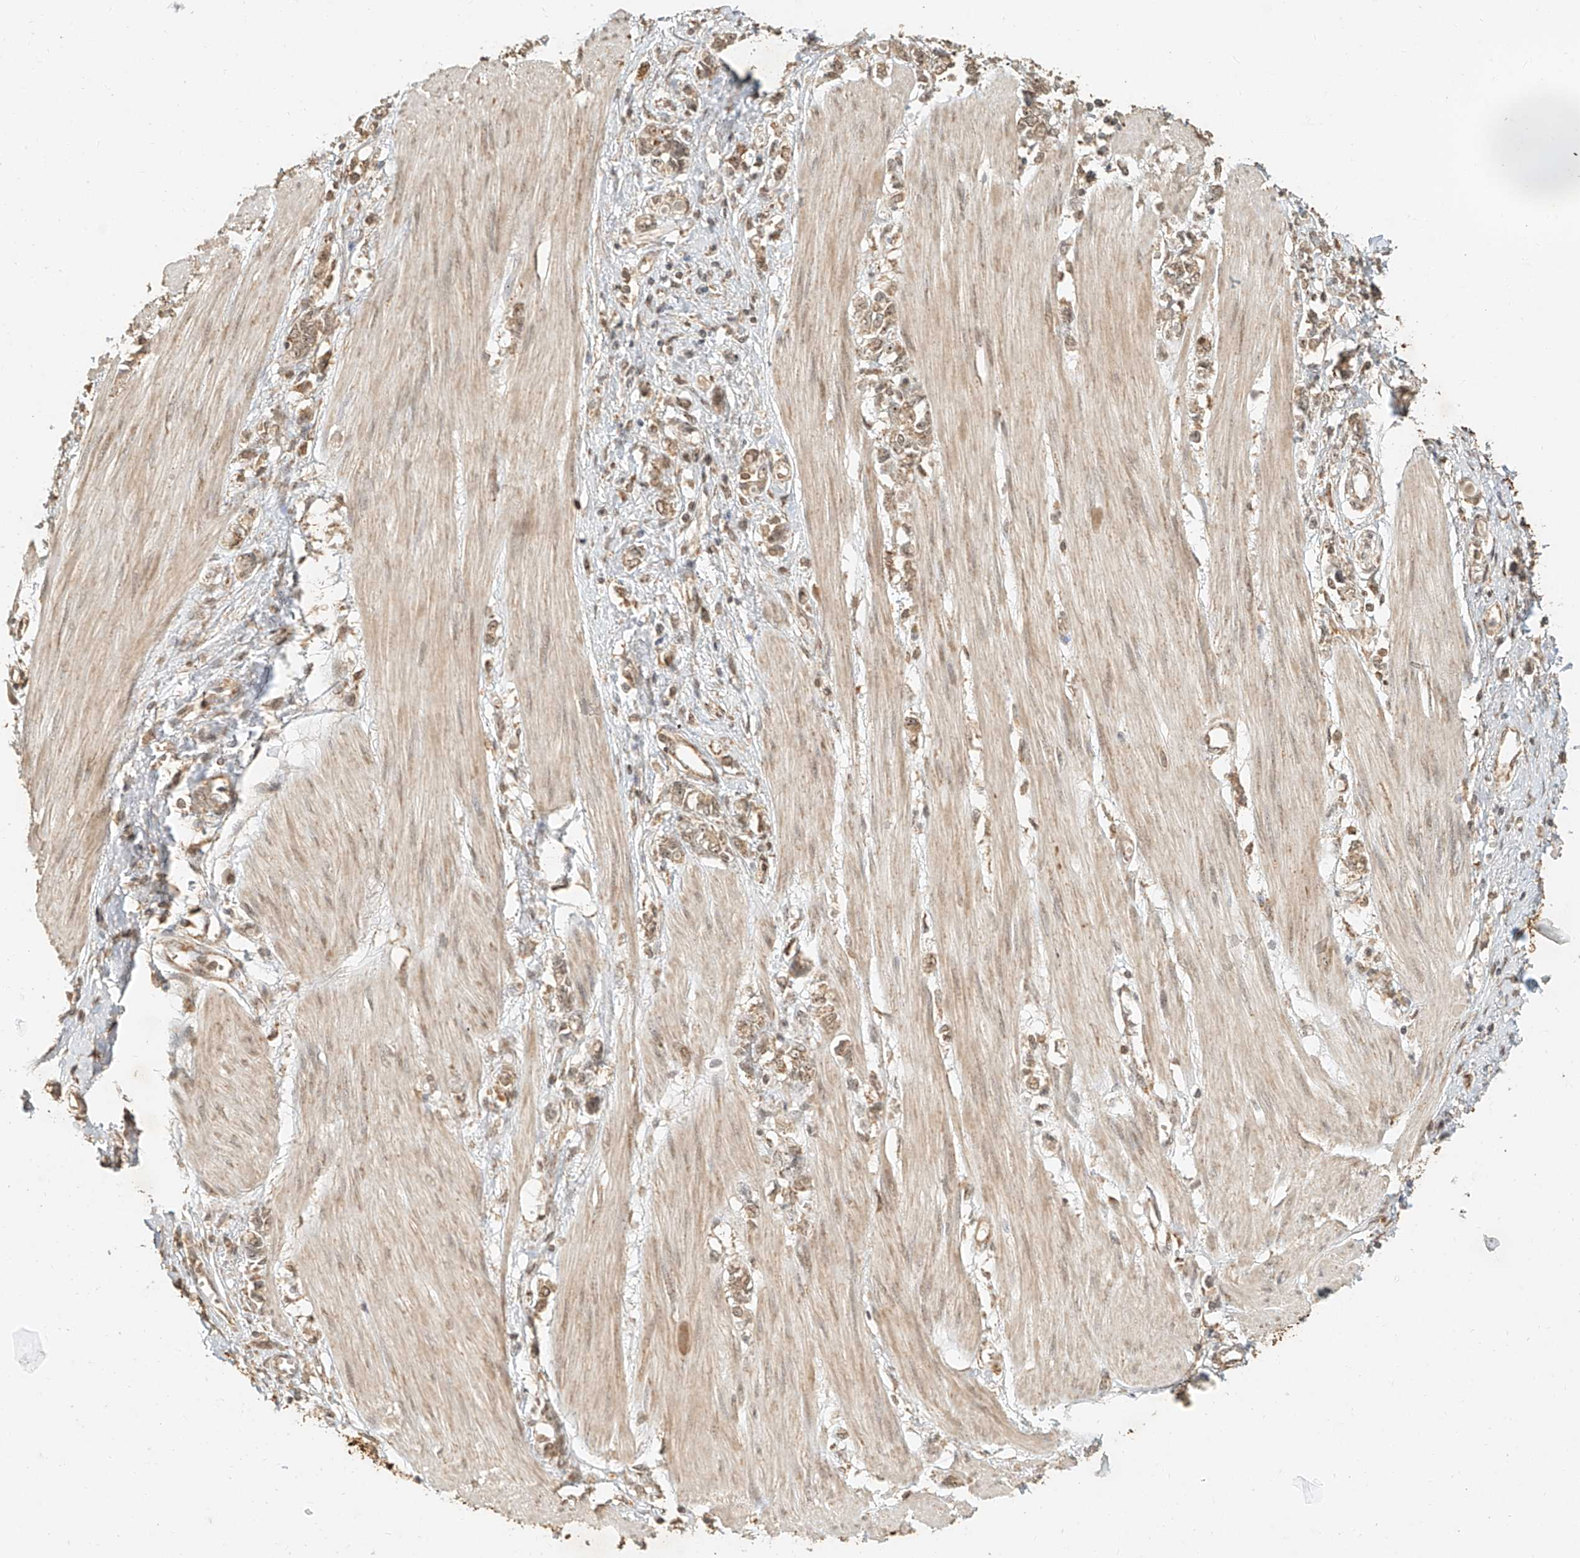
{"staining": {"intensity": "moderate", "quantity": ">75%", "location": "cytoplasmic/membranous"}, "tissue": "stomach cancer", "cell_type": "Tumor cells", "image_type": "cancer", "snomed": [{"axis": "morphology", "description": "Adenocarcinoma, NOS"}, {"axis": "topography", "description": "Stomach"}], "caption": "Immunohistochemistry (IHC) micrograph of neoplastic tissue: adenocarcinoma (stomach) stained using IHC displays medium levels of moderate protein expression localized specifically in the cytoplasmic/membranous of tumor cells, appearing as a cytoplasmic/membranous brown color.", "gene": "CXorf58", "patient": {"sex": "female", "age": 76}}